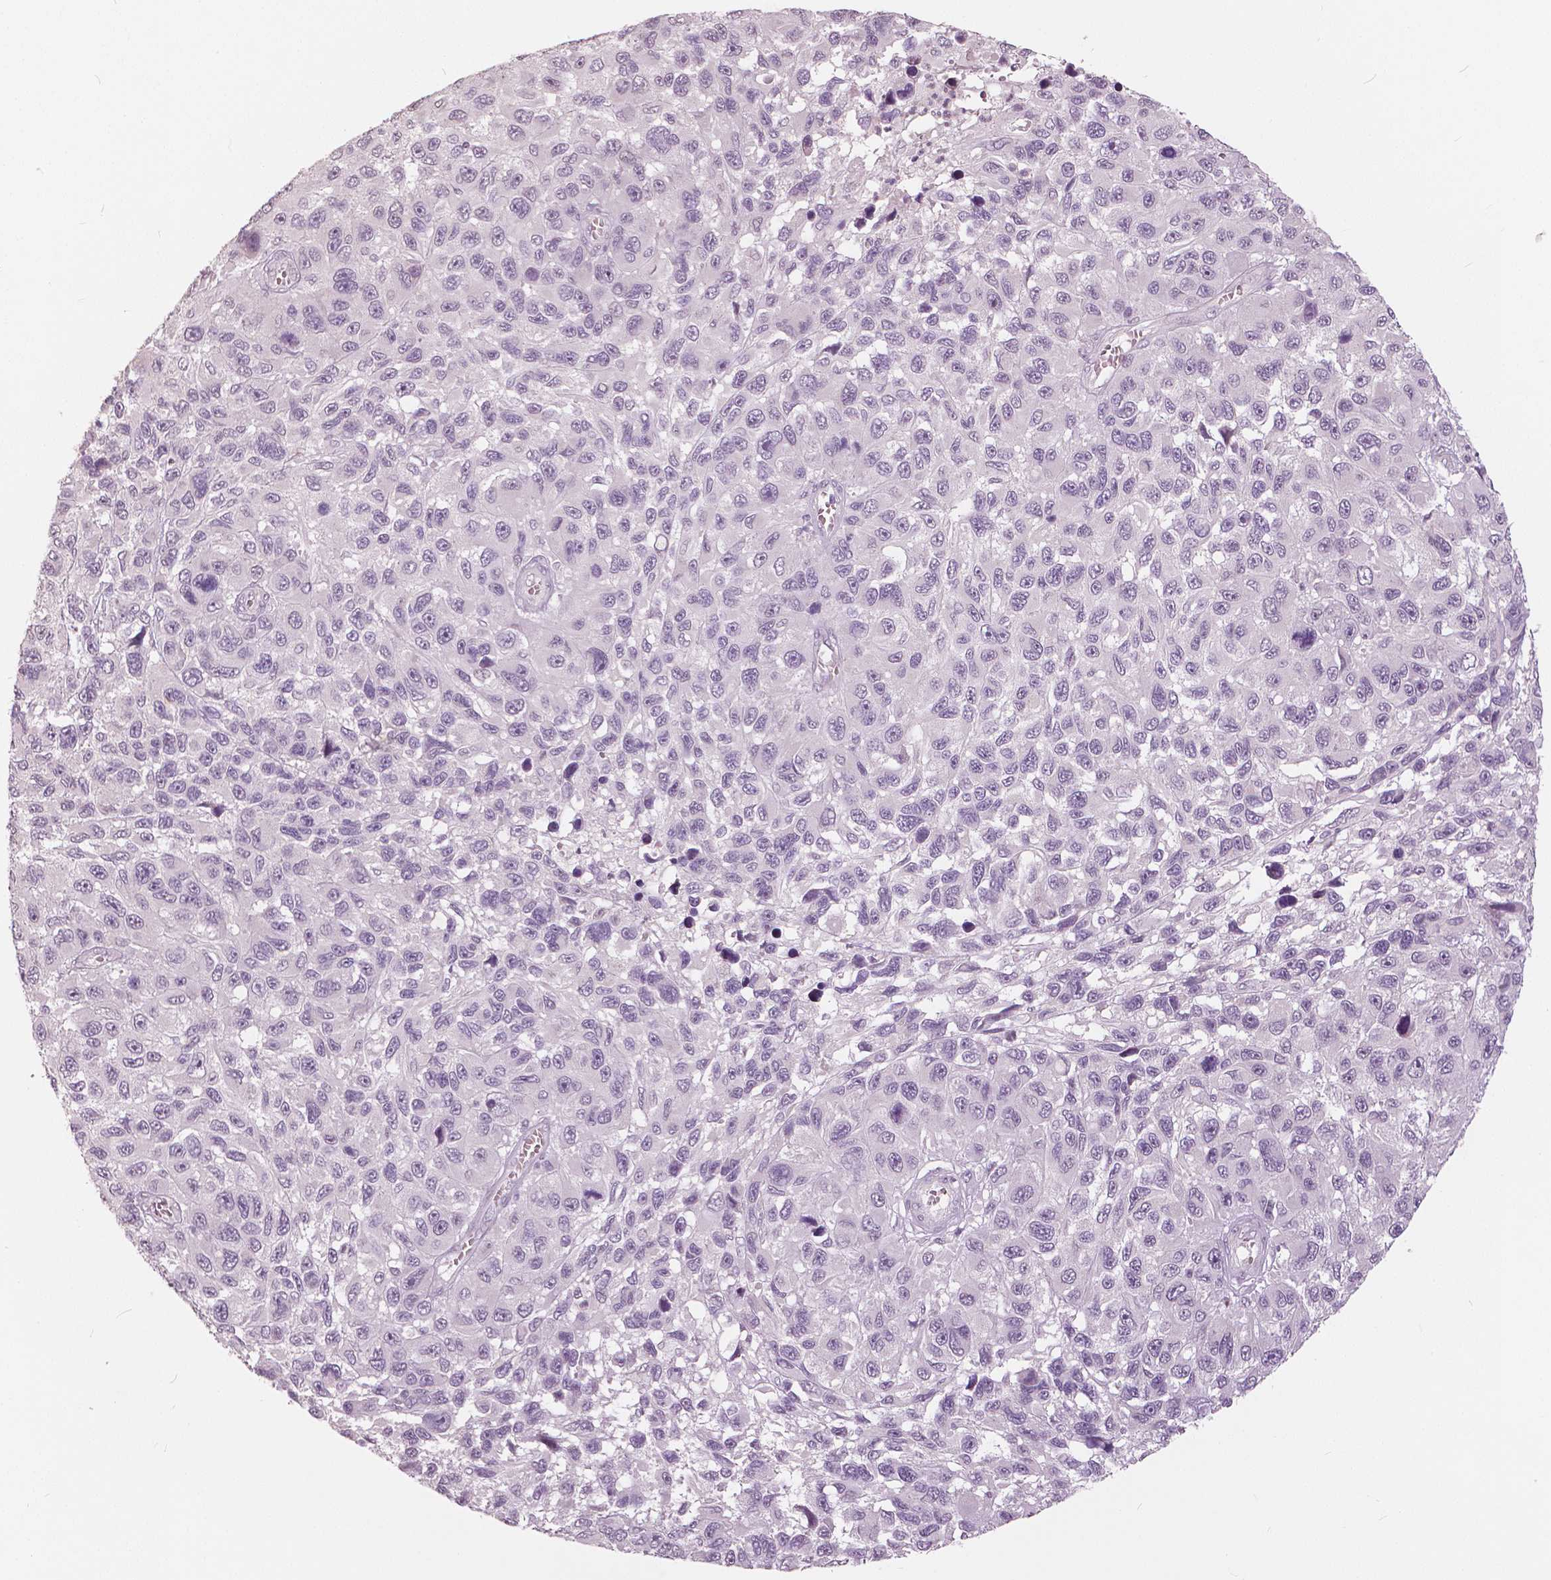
{"staining": {"intensity": "negative", "quantity": "none", "location": "none"}, "tissue": "melanoma", "cell_type": "Tumor cells", "image_type": "cancer", "snomed": [{"axis": "morphology", "description": "Malignant melanoma, NOS"}, {"axis": "topography", "description": "Skin"}], "caption": "DAB immunohistochemical staining of human melanoma reveals no significant staining in tumor cells.", "gene": "NANOG", "patient": {"sex": "male", "age": 53}}